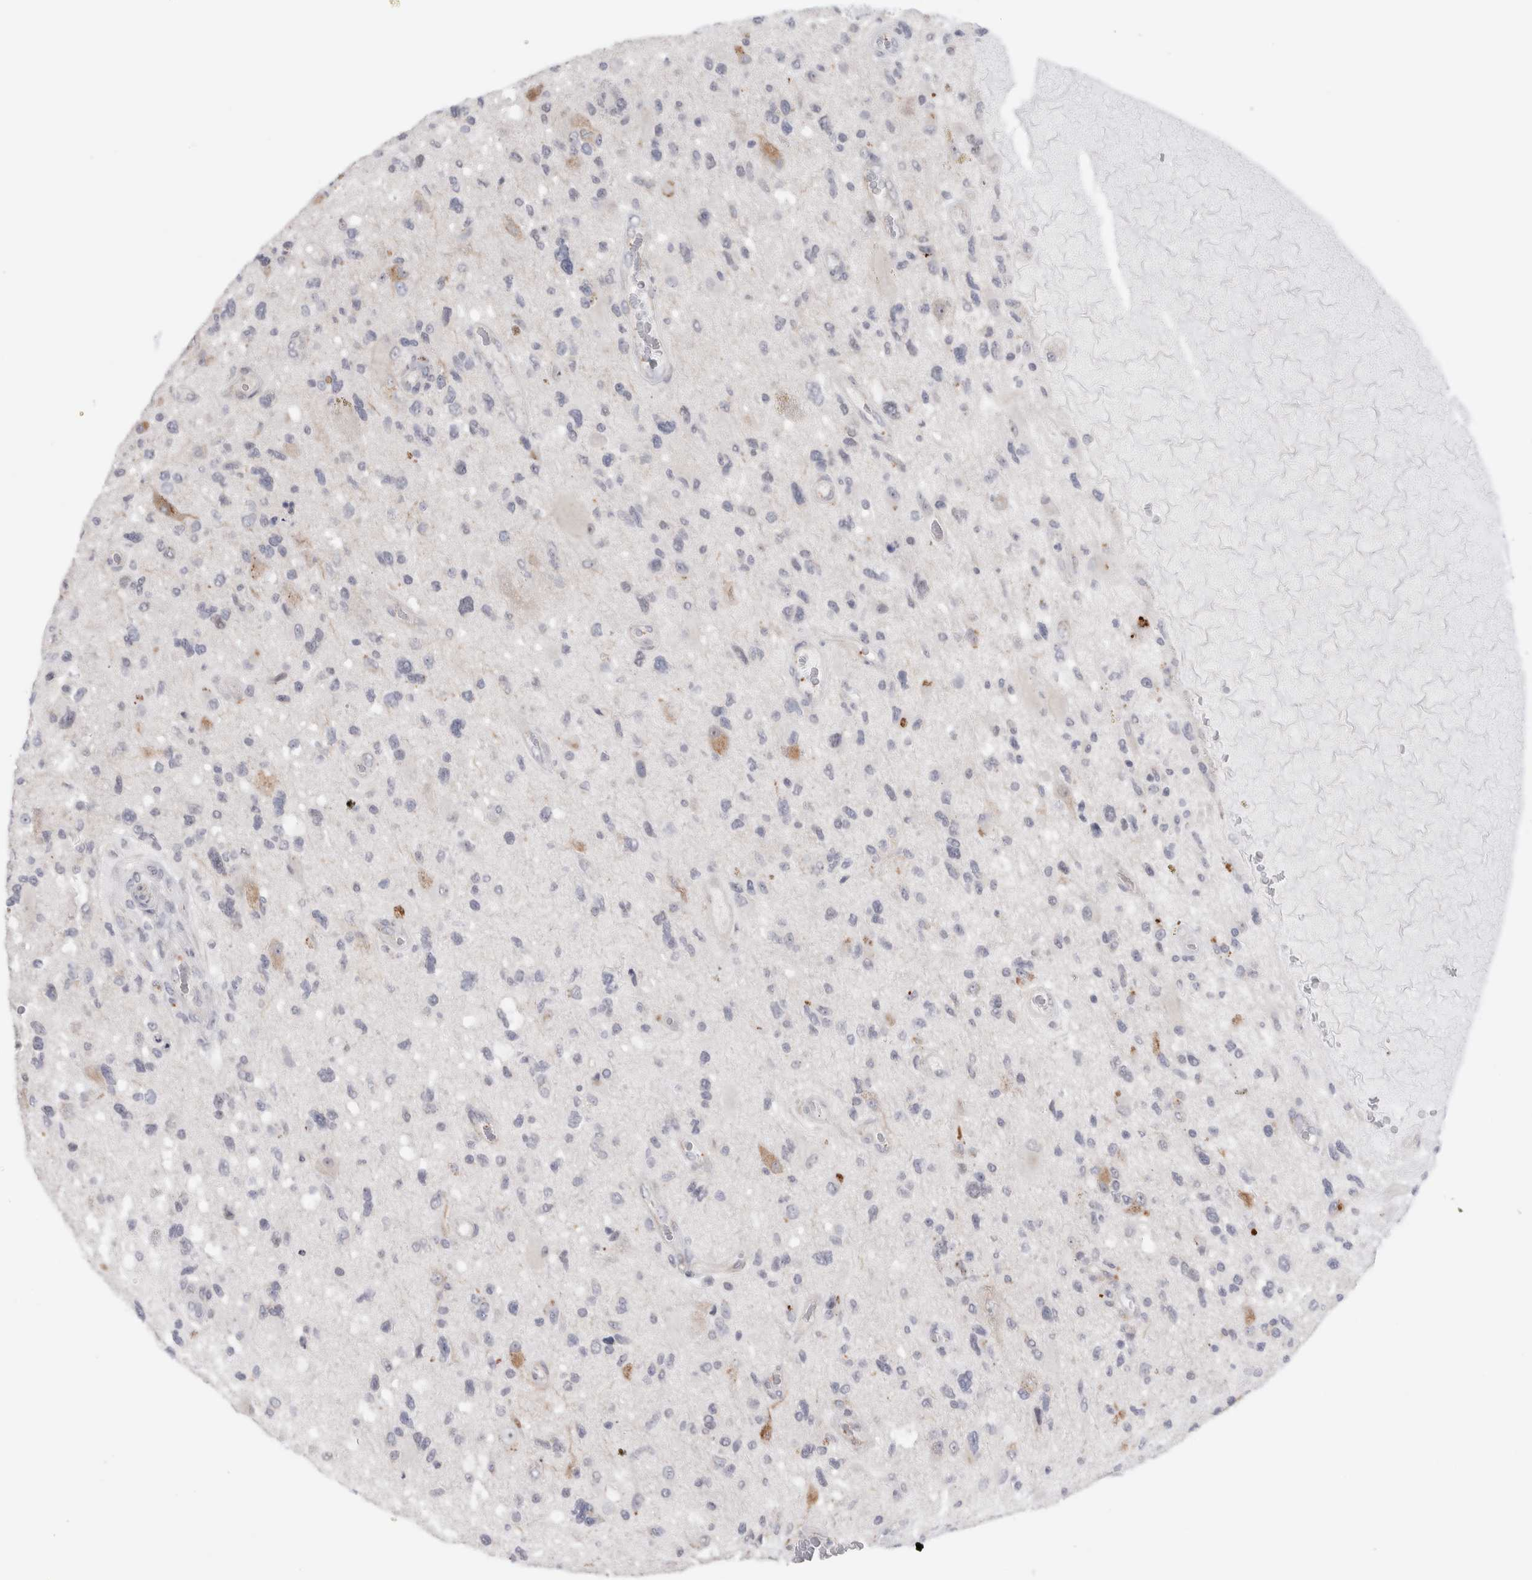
{"staining": {"intensity": "negative", "quantity": "none", "location": "none"}, "tissue": "glioma", "cell_type": "Tumor cells", "image_type": "cancer", "snomed": [{"axis": "morphology", "description": "Glioma, malignant, High grade"}, {"axis": "topography", "description": "Brain"}], "caption": "Tumor cells are negative for protein expression in human glioma.", "gene": "ANKMY1", "patient": {"sex": "male", "age": 33}}